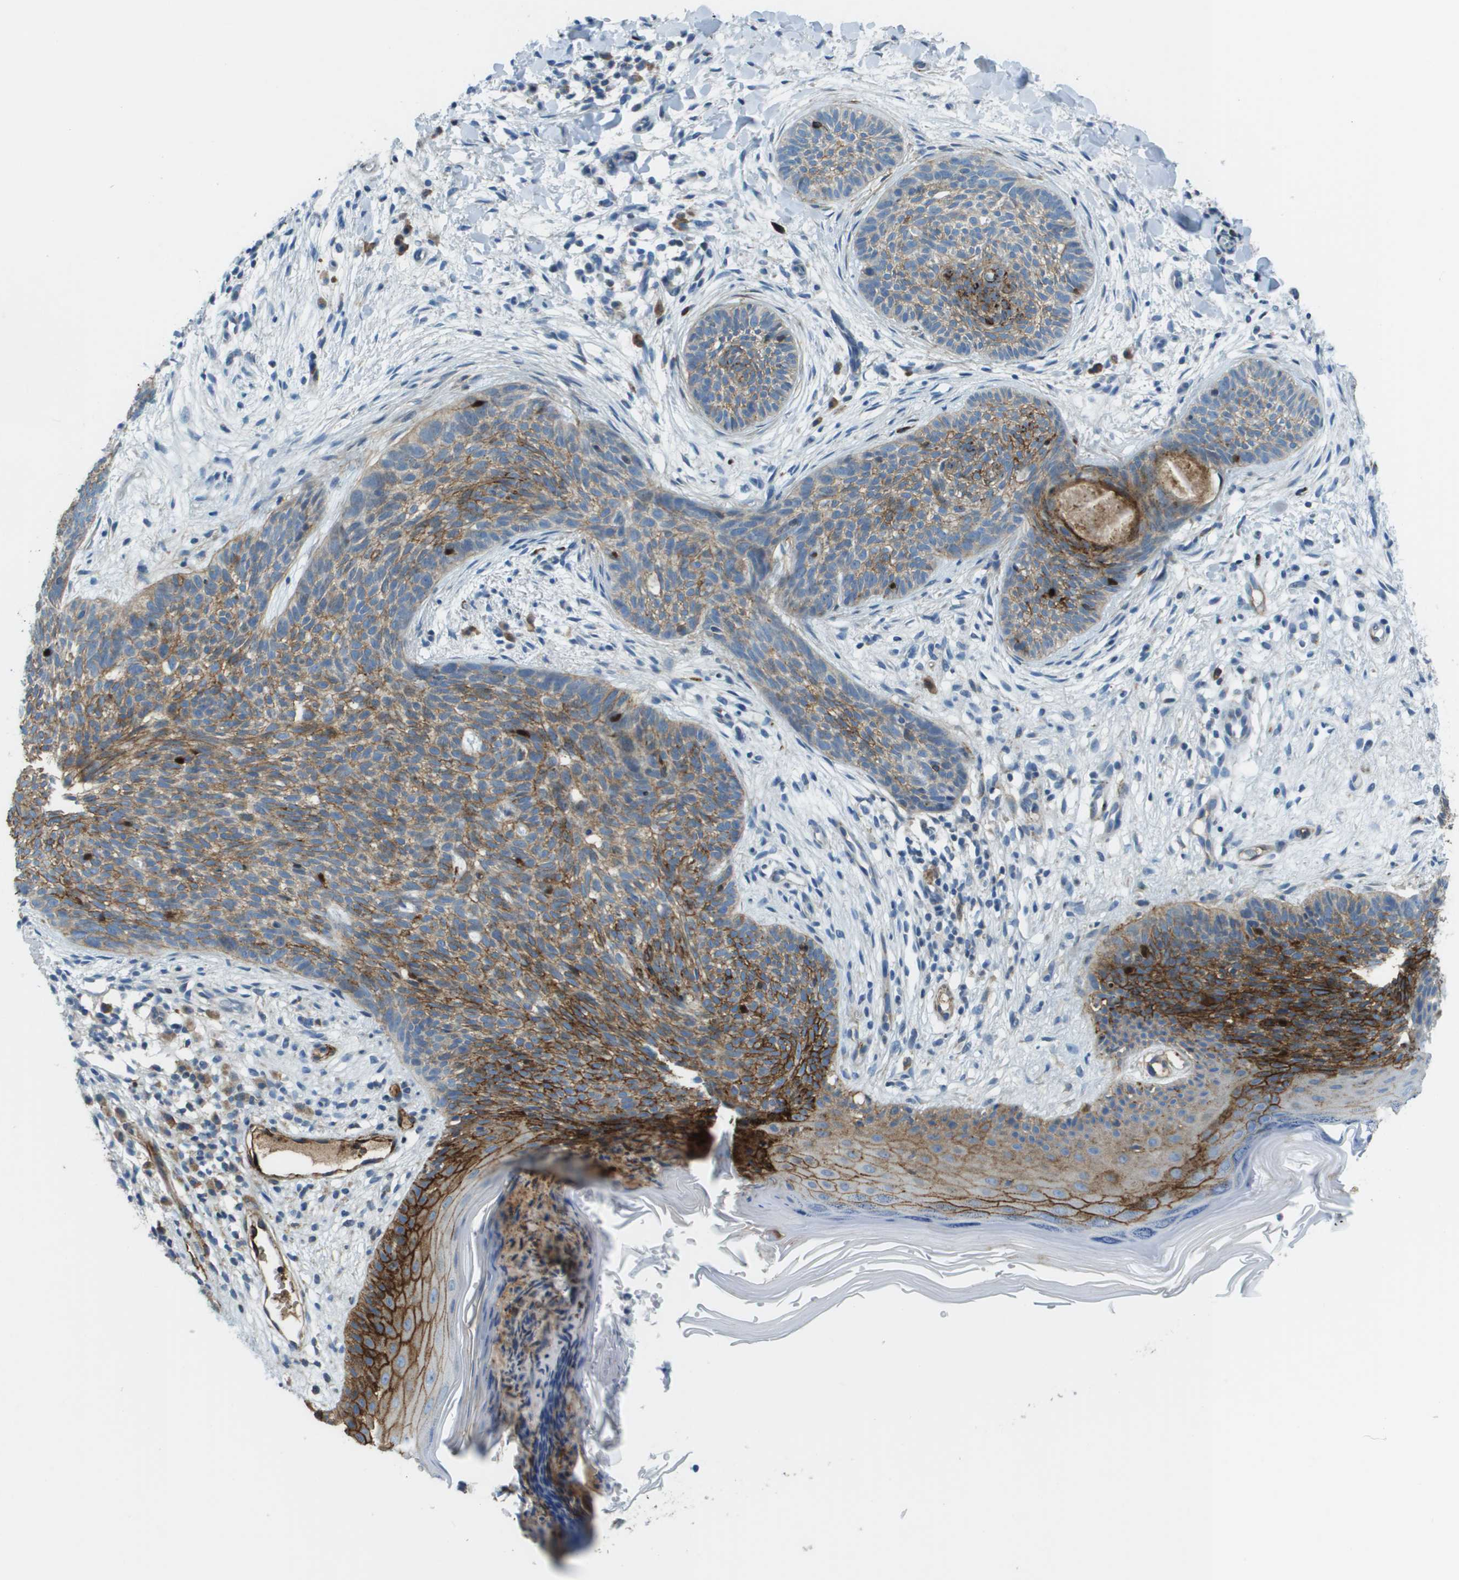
{"staining": {"intensity": "moderate", "quantity": ">75%", "location": "cytoplasmic/membranous"}, "tissue": "skin cancer", "cell_type": "Tumor cells", "image_type": "cancer", "snomed": [{"axis": "morphology", "description": "Basal cell carcinoma"}, {"axis": "topography", "description": "Skin"}], "caption": "Basal cell carcinoma (skin) stained for a protein (brown) reveals moderate cytoplasmic/membranous positive positivity in about >75% of tumor cells.", "gene": "SDC1", "patient": {"sex": "female", "age": 59}}